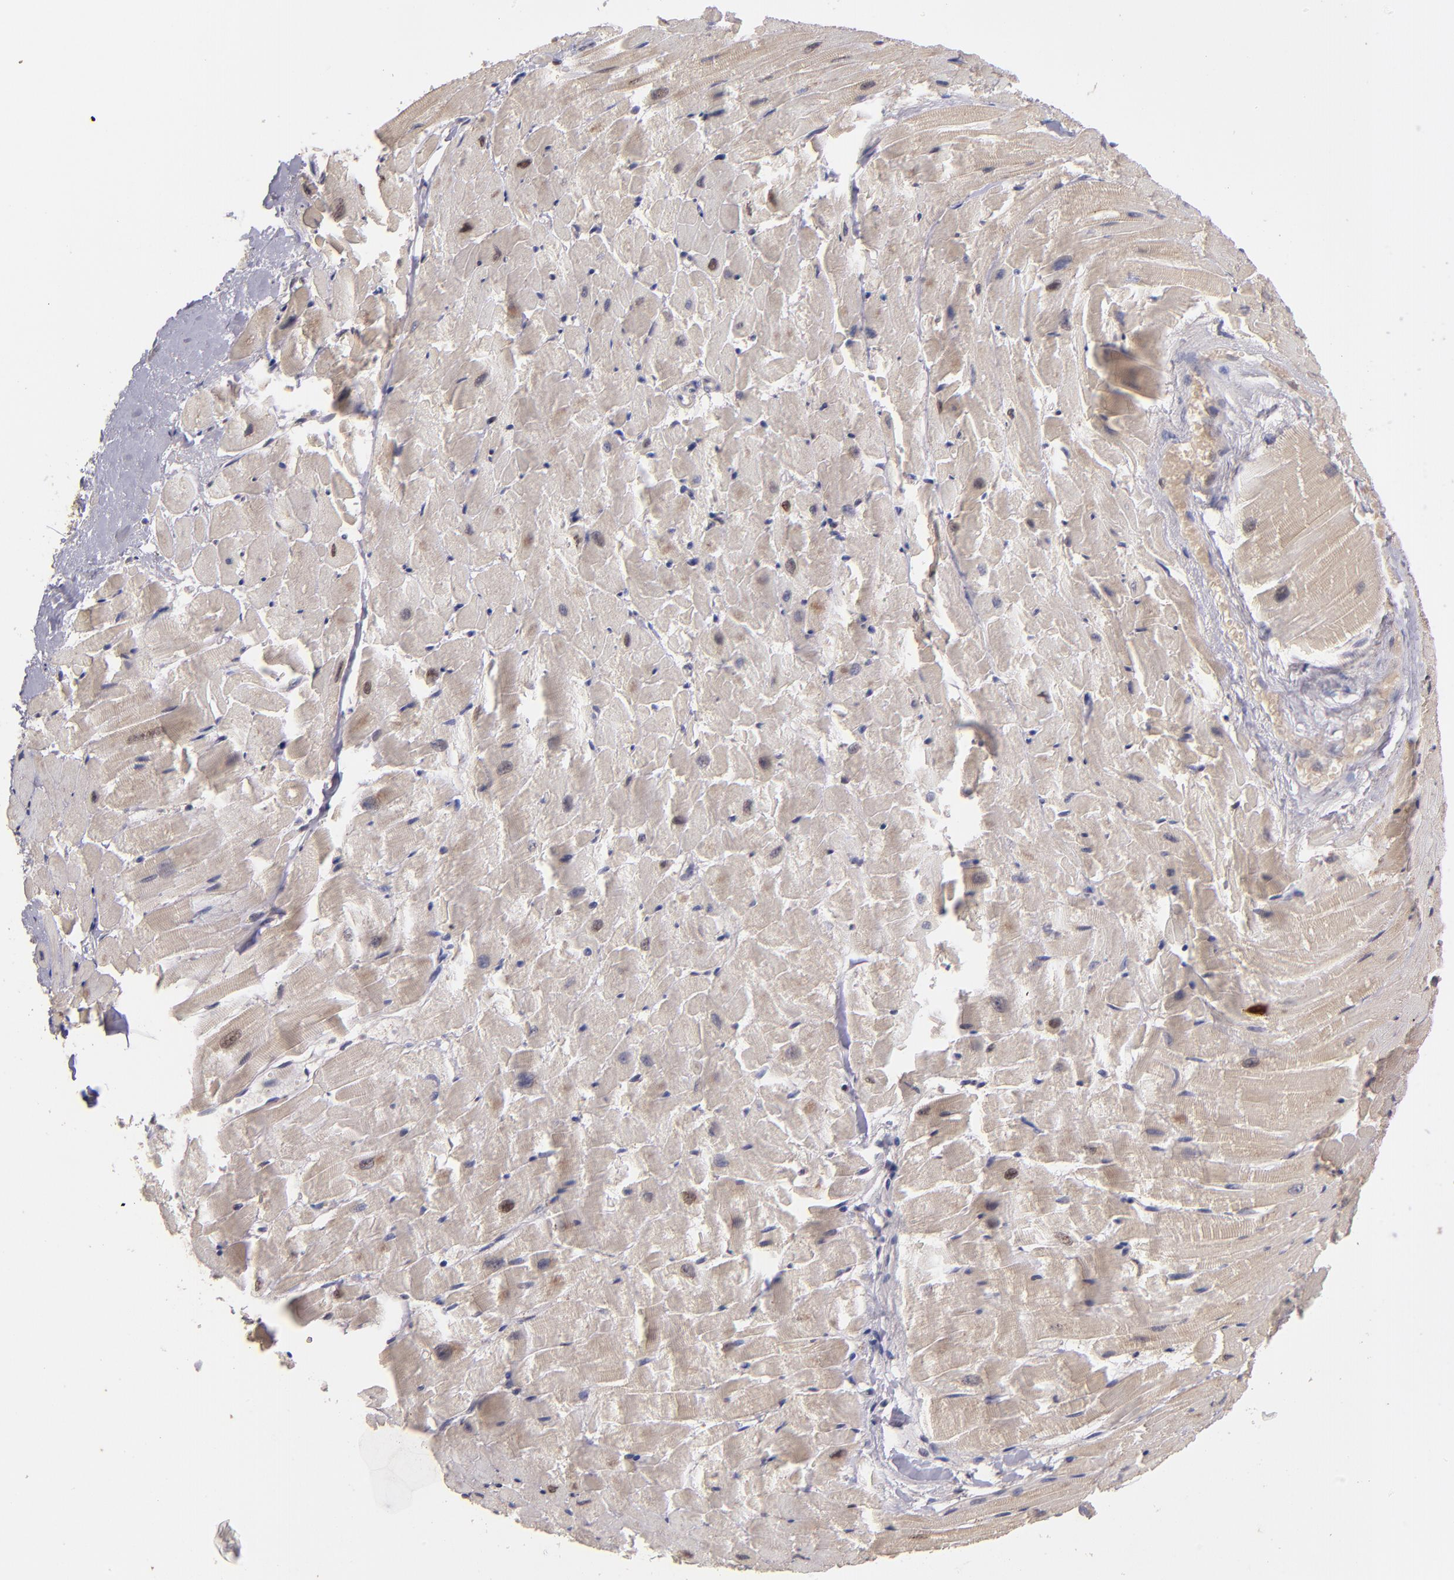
{"staining": {"intensity": "weak", "quantity": "25%-75%", "location": "cytoplasmic/membranous,nuclear"}, "tissue": "heart muscle", "cell_type": "Cardiomyocytes", "image_type": "normal", "snomed": [{"axis": "morphology", "description": "Normal tissue, NOS"}, {"axis": "topography", "description": "Heart"}], "caption": "Immunohistochemical staining of benign human heart muscle demonstrates weak cytoplasmic/membranous,nuclear protein positivity in about 25%-75% of cardiomyocytes.", "gene": "ABHD12B", "patient": {"sex": "female", "age": 19}}